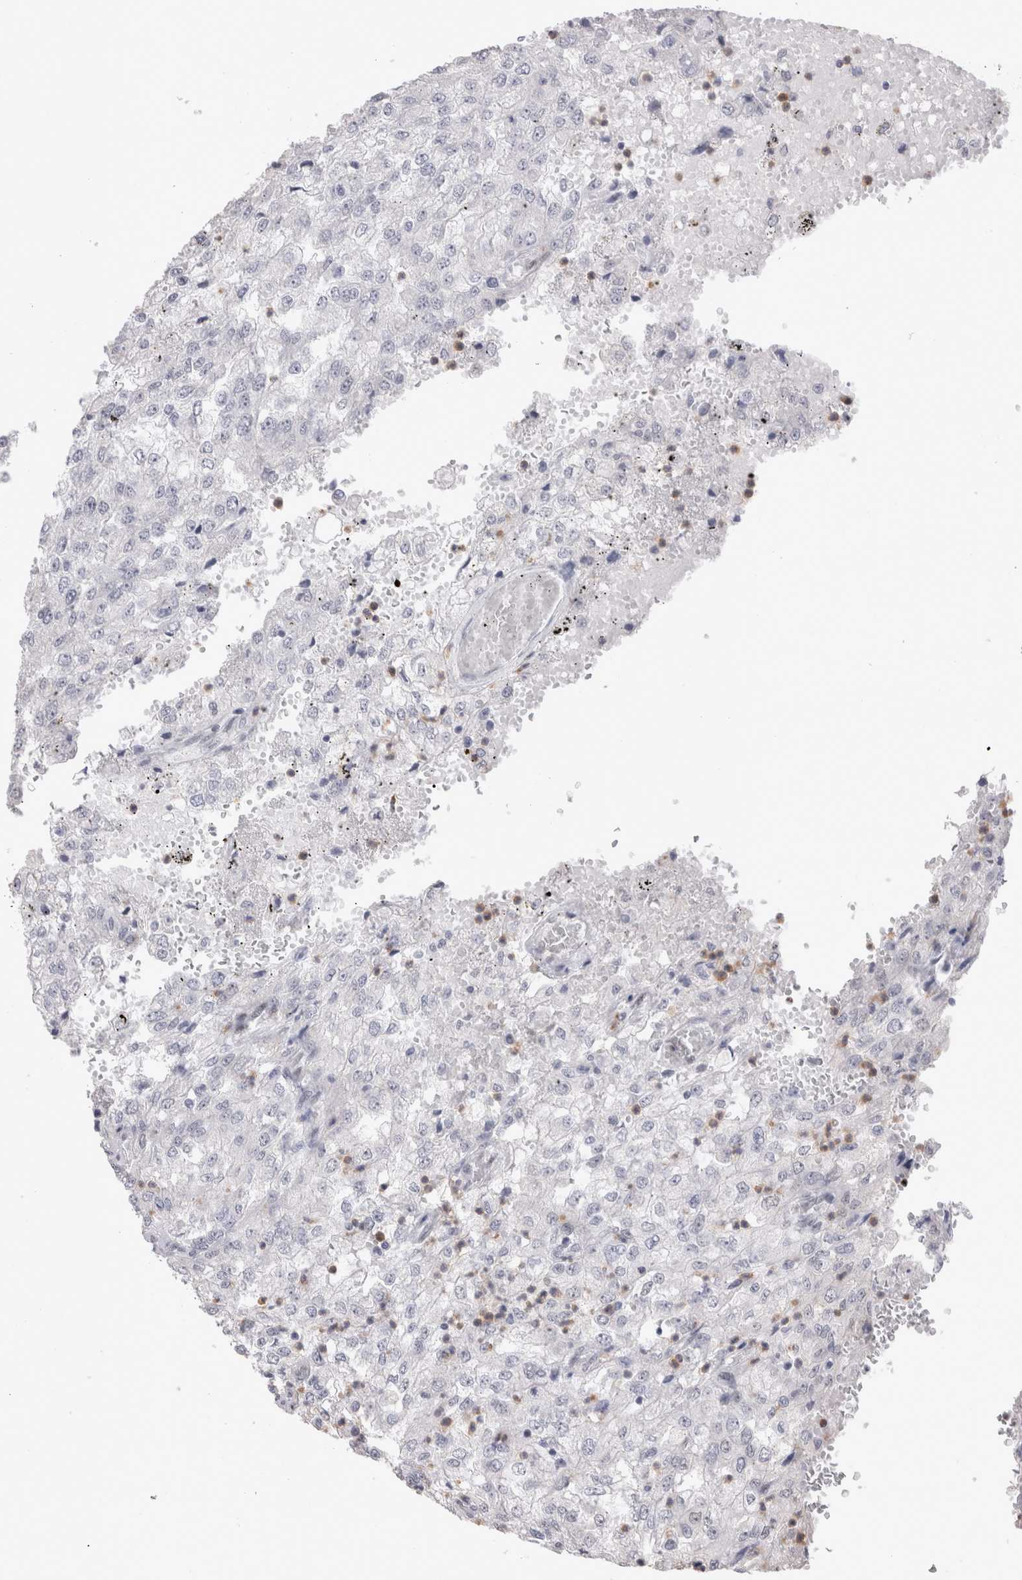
{"staining": {"intensity": "negative", "quantity": "none", "location": "none"}, "tissue": "renal cancer", "cell_type": "Tumor cells", "image_type": "cancer", "snomed": [{"axis": "morphology", "description": "Adenocarcinoma, NOS"}, {"axis": "topography", "description": "Kidney"}], "caption": "Immunohistochemical staining of renal cancer shows no significant positivity in tumor cells. (DAB immunohistochemistry with hematoxylin counter stain).", "gene": "RBM6", "patient": {"sex": "female", "age": 54}}